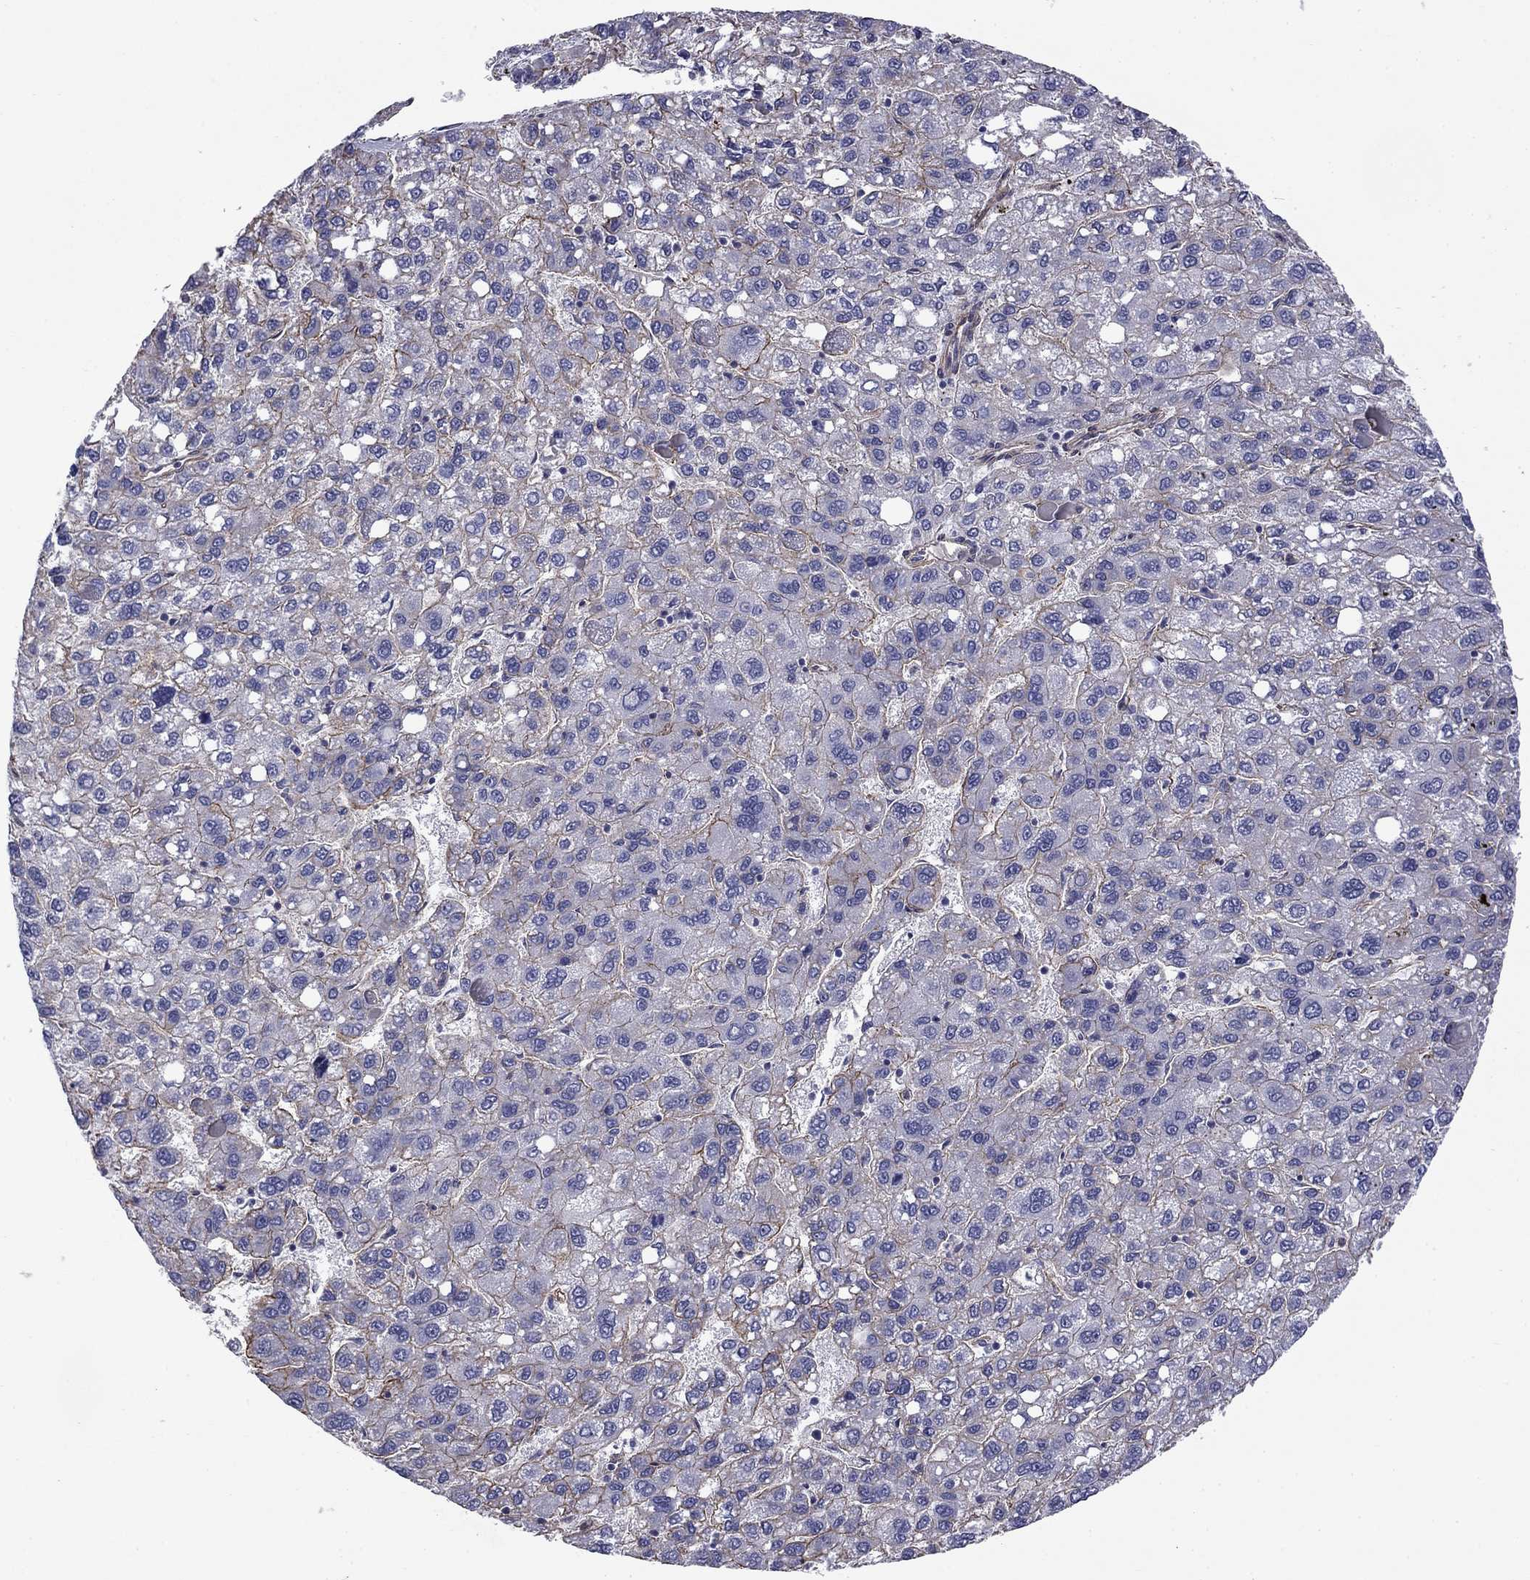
{"staining": {"intensity": "moderate", "quantity": "<25%", "location": "cytoplasmic/membranous"}, "tissue": "liver cancer", "cell_type": "Tumor cells", "image_type": "cancer", "snomed": [{"axis": "morphology", "description": "Carcinoma, Hepatocellular, NOS"}, {"axis": "topography", "description": "Liver"}], "caption": "Liver cancer stained with DAB (3,3'-diaminobenzidine) immunohistochemistry exhibits low levels of moderate cytoplasmic/membranous staining in about <25% of tumor cells.", "gene": "TCHH", "patient": {"sex": "female", "age": 82}}